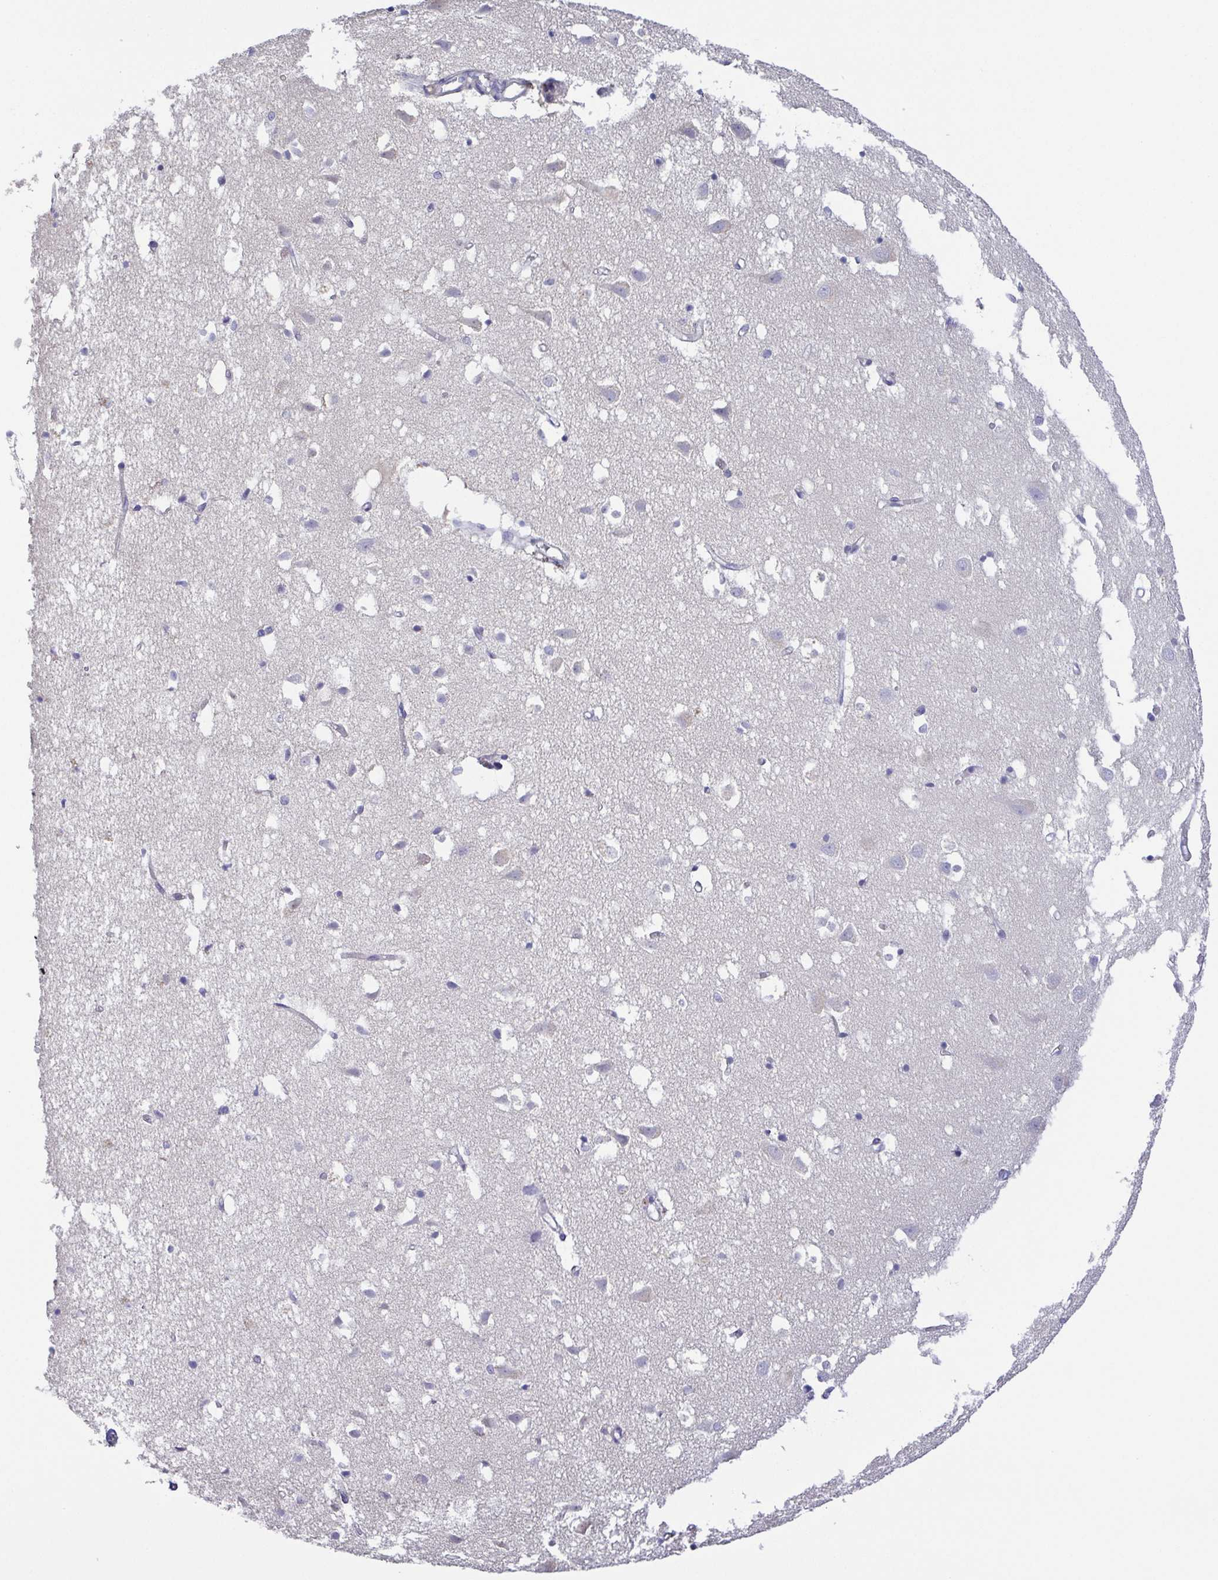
{"staining": {"intensity": "negative", "quantity": "none", "location": "none"}, "tissue": "cerebral cortex", "cell_type": "Endothelial cells", "image_type": "normal", "snomed": [{"axis": "morphology", "description": "Normal tissue, NOS"}, {"axis": "topography", "description": "Cerebral cortex"}], "caption": "This is an immunohistochemistry (IHC) image of normal cerebral cortex. There is no expression in endothelial cells.", "gene": "PKDREJ", "patient": {"sex": "male", "age": 70}}